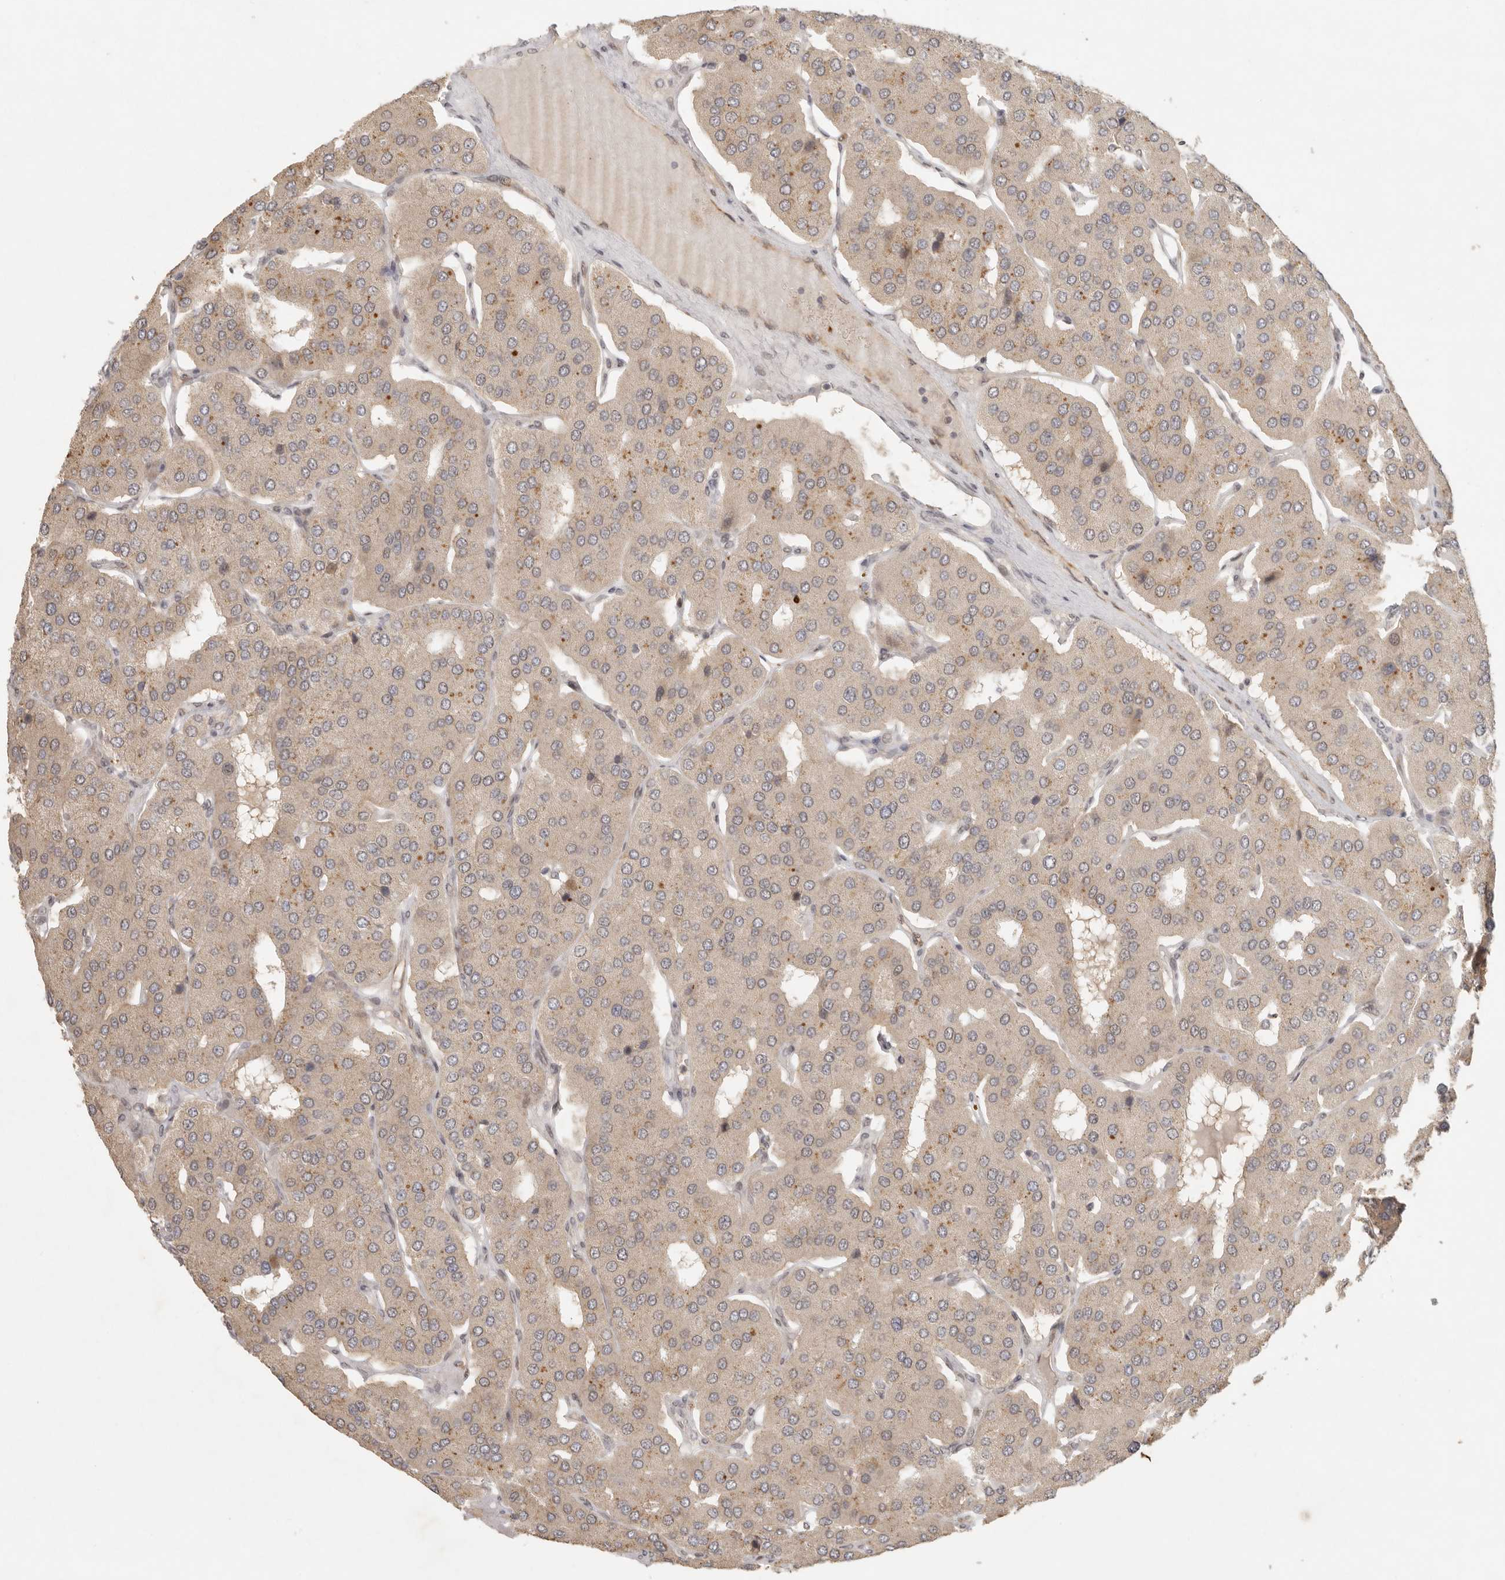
{"staining": {"intensity": "weak", "quantity": ">75%", "location": "cytoplasmic/membranous"}, "tissue": "parathyroid gland", "cell_type": "Glandular cells", "image_type": "normal", "snomed": [{"axis": "morphology", "description": "Normal tissue, NOS"}, {"axis": "morphology", "description": "Adenoma, NOS"}, {"axis": "topography", "description": "Parathyroid gland"}], "caption": "An immunohistochemistry (IHC) histopathology image of benign tissue is shown. Protein staining in brown labels weak cytoplasmic/membranous positivity in parathyroid gland within glandular cells. The protein of interest is shown in brown color, while the nuclei are stained blue.", "gene": "LRRC75A", "patient": {"sex": "female", "age": 86}}